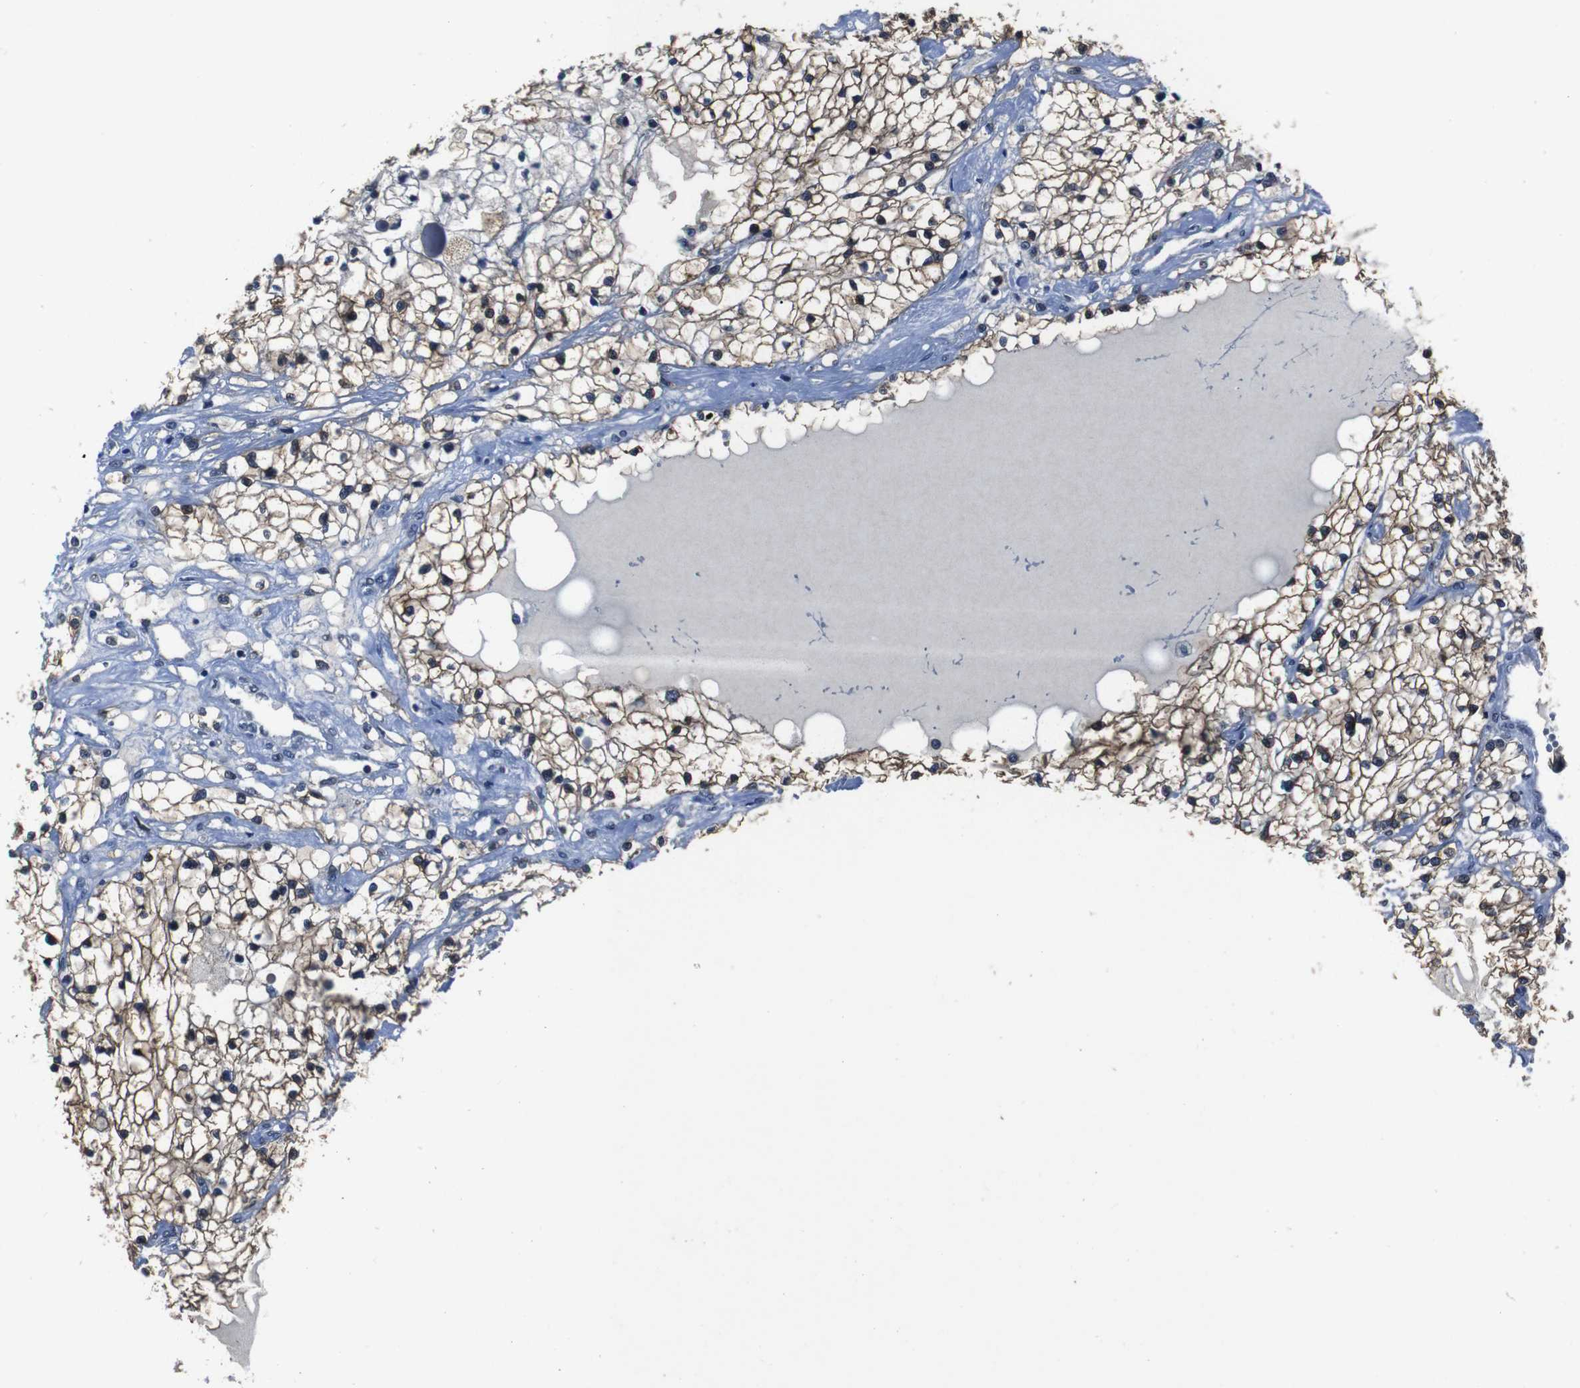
{"staining": {"intensity": "moderate", "quantity": "25%-75%", "location": "cytoplasmic/membranous"}, "tissue": "renal cancer", "cell_type": "Tumor cells", "image_type": "cancer", "snomed": [{"axis": "morphology", "description": "Adenocarcinoma, NOS"}, {"axis": "topography", "description": "Kidney"}], "caption": "Immunohistochemistry photomicrograph of human renal cancer stained for a protein (brown), which reveals medium levels of moderate cytoplasmic/membranous positivity in approximately 25%-75% of tumor cells.", "gene": "SEMA4B", "patient": {"sex": "male", "age": 68}}